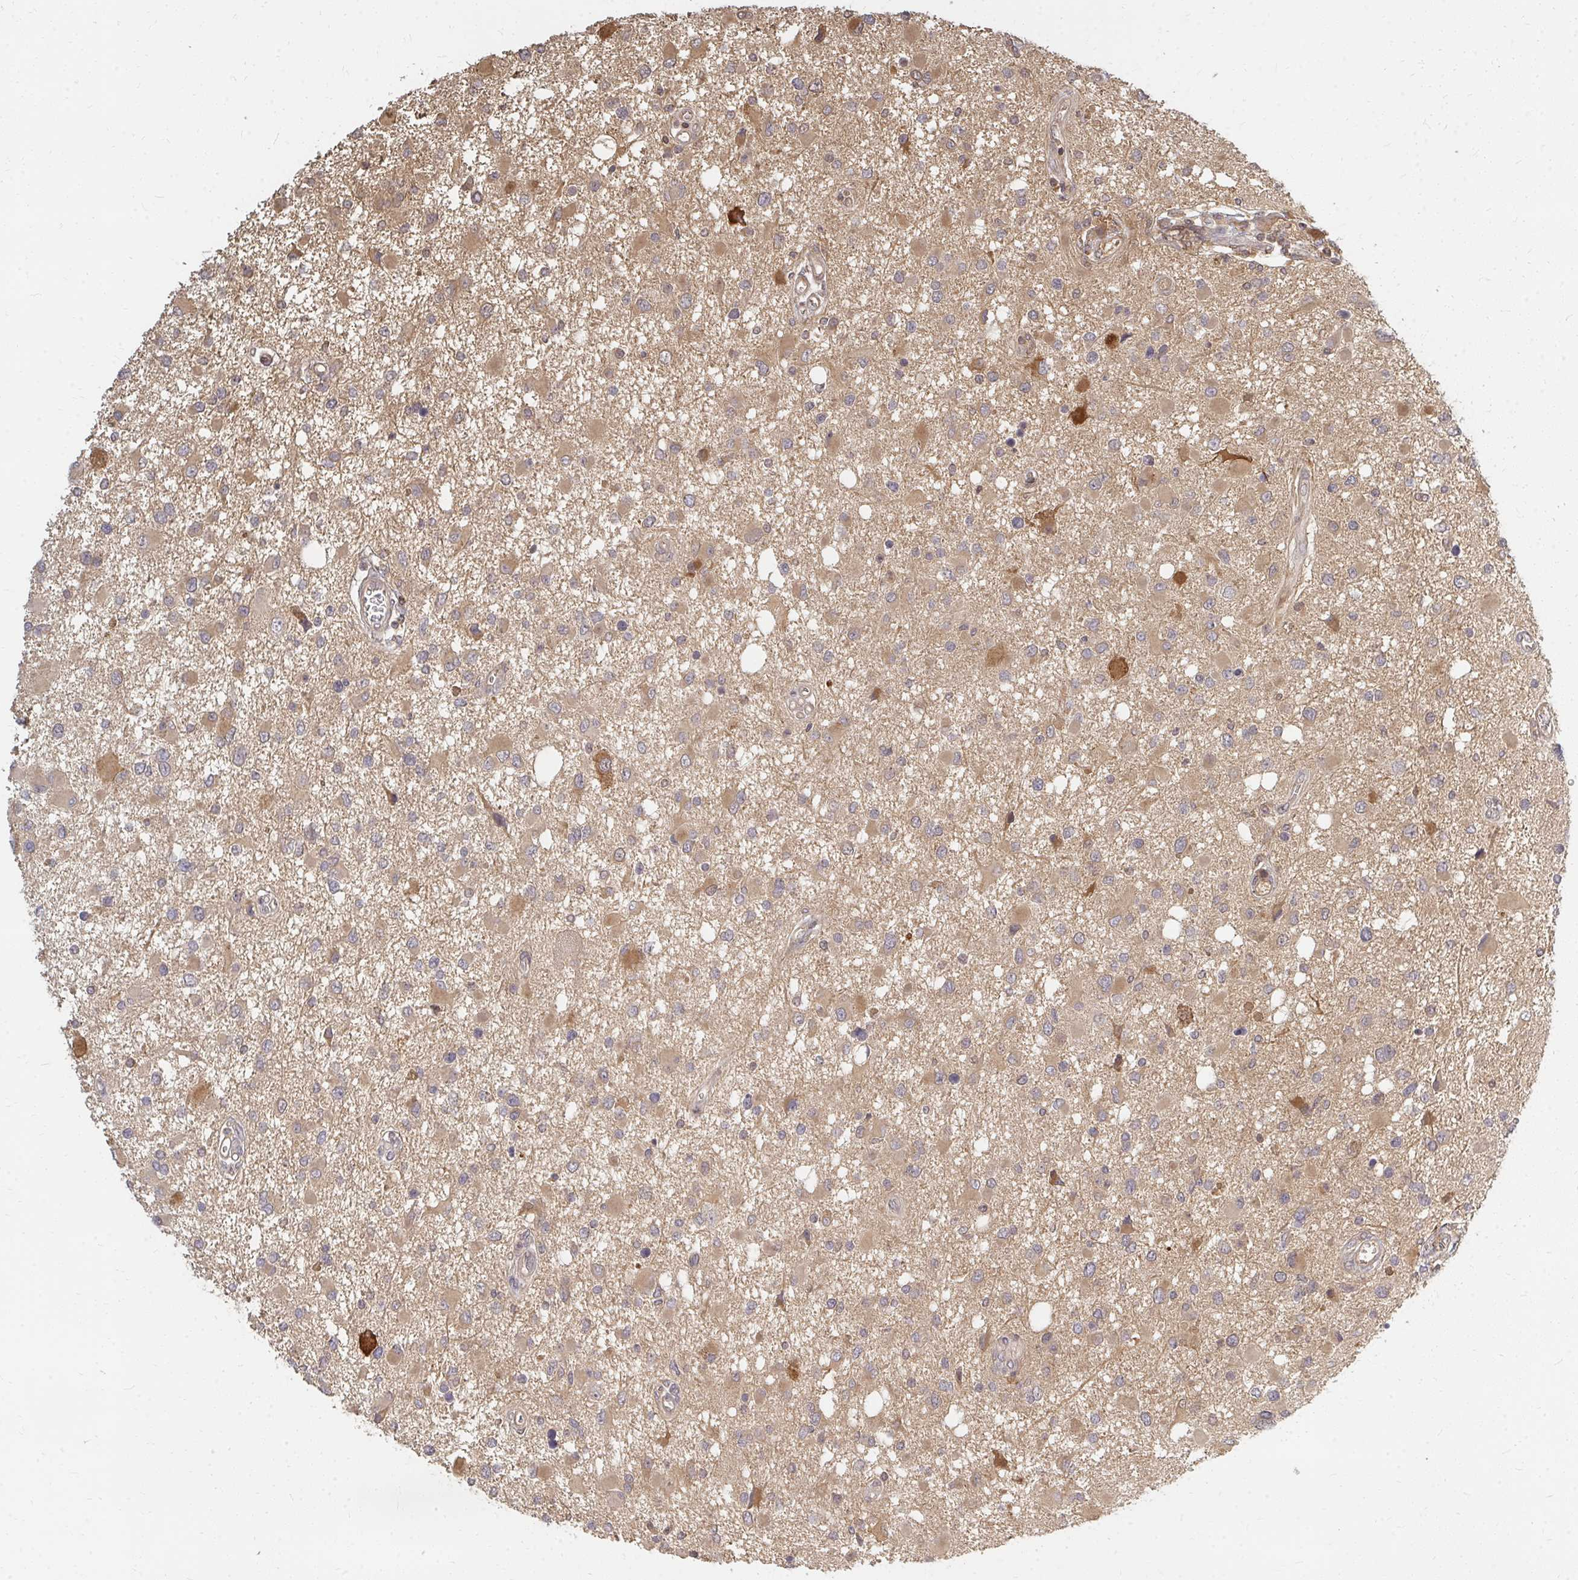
{"staining": {"intensity": "weak", "quantity": "<25%", "location": "cytoplasmic/membranous"}, "tissue": "glioma", "cell_type": "Tumor cells", "image_type": "cancer", "snomed": [{"axis": "morphology", "description": "Glioma, malignant, High grade"}, {"axis": "topography", "description": "Brain"}], "caption": "This is an IHC image of glioma. There is no positivity in tumor cells.", "gene": "ZNF285", "patient": {"sex": "male", "age": 53}}